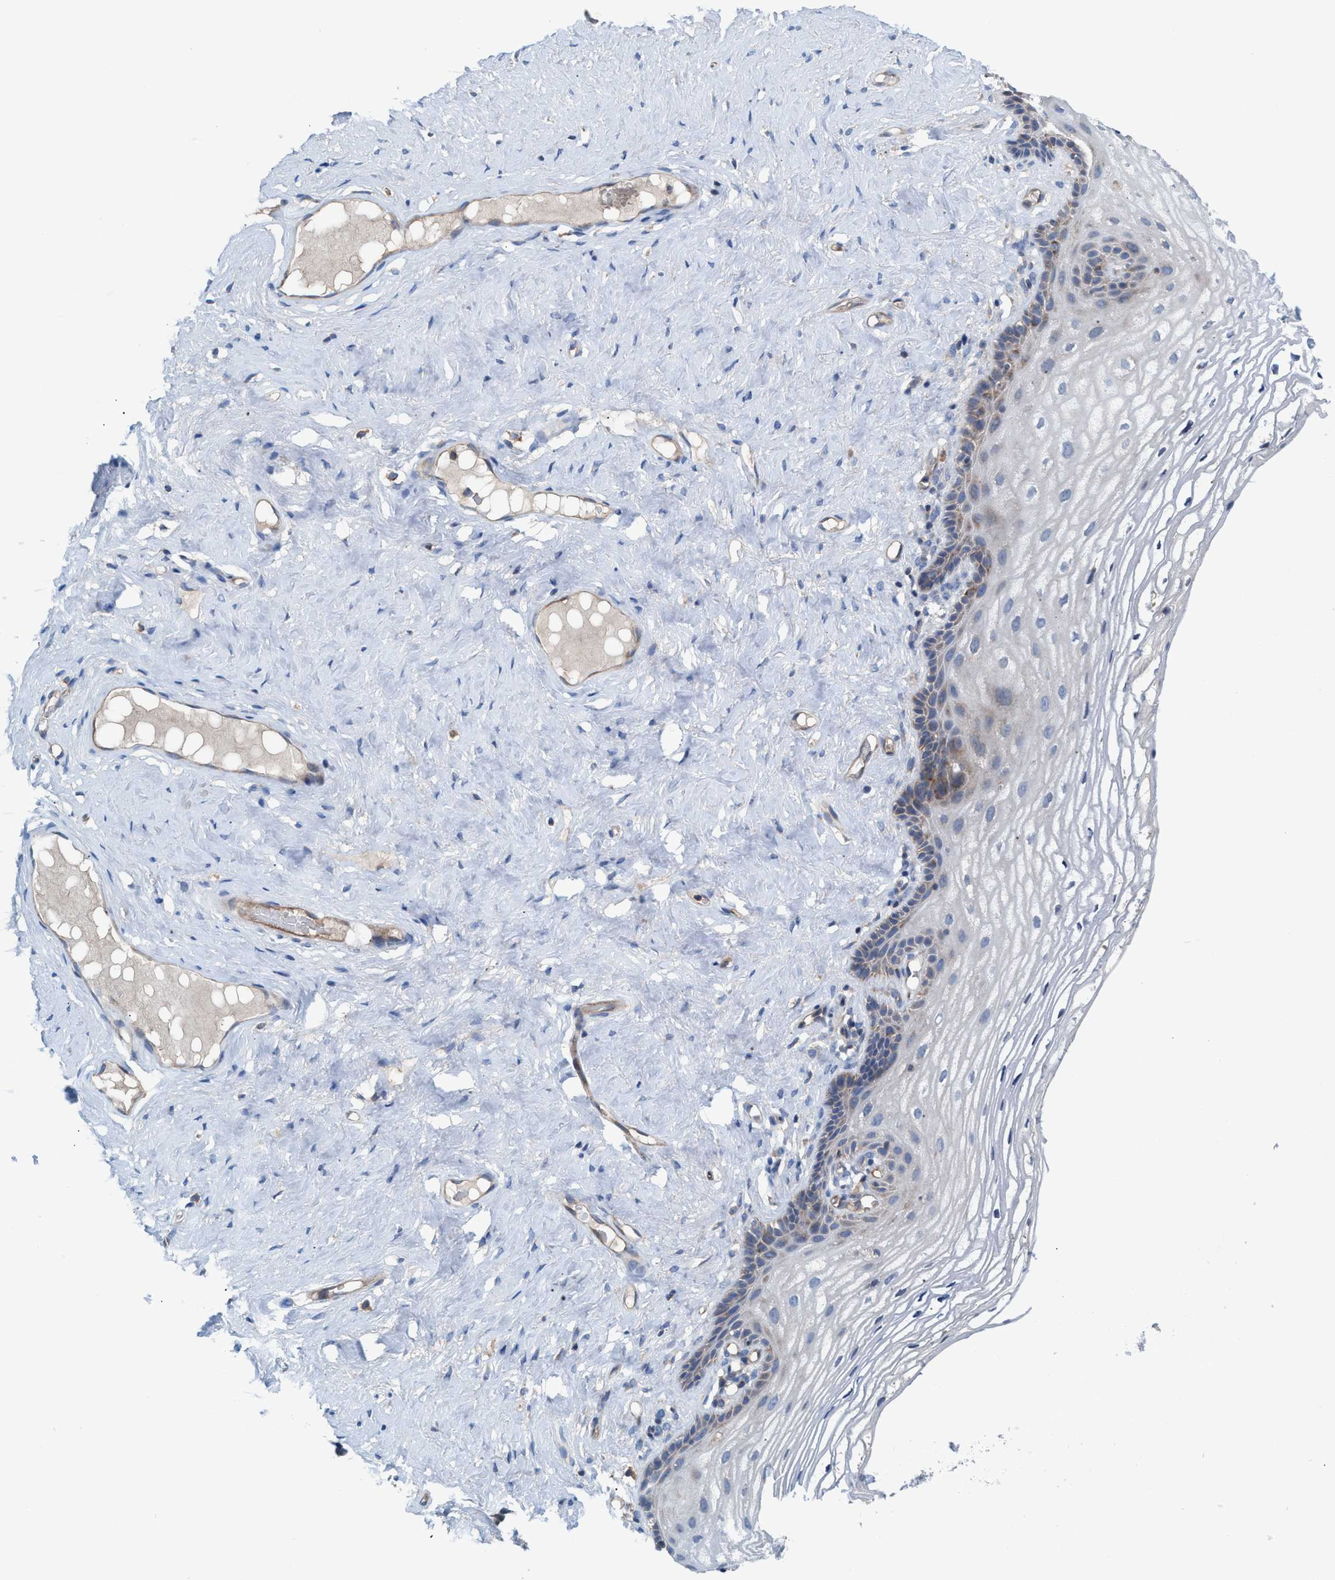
{"staining": {"intensity": "moderate", "quantity": "<25%", "location": "cytoplasmic/membranous"}, "tissue": "vagina", "cell_type": "Squamous epithelial cells", "image_type": "normal", "snomed": [{"axis": "morphology", "description": "Normal tissue, NOS"}, {"axis": "morphology", "description": "Adenocarcinoma, NOS"}, {"axis": "topography", "description": "Rectum"}, {"axis": "topography", "description": "Vagina"}], "caption": "The immunohistochemical stain labels moderate cytoplasmic/membranous staining in squamous epithelial cells of unremarkable vagina. The protein of interest is stained brown, and the nuclei are stained in blue (DAB (3,3'-diaminobenzidine) IHC with brightfield microscopy, high magnification).", "gene": "MRM1", "patient": {"sex": "female", "age": 71}}